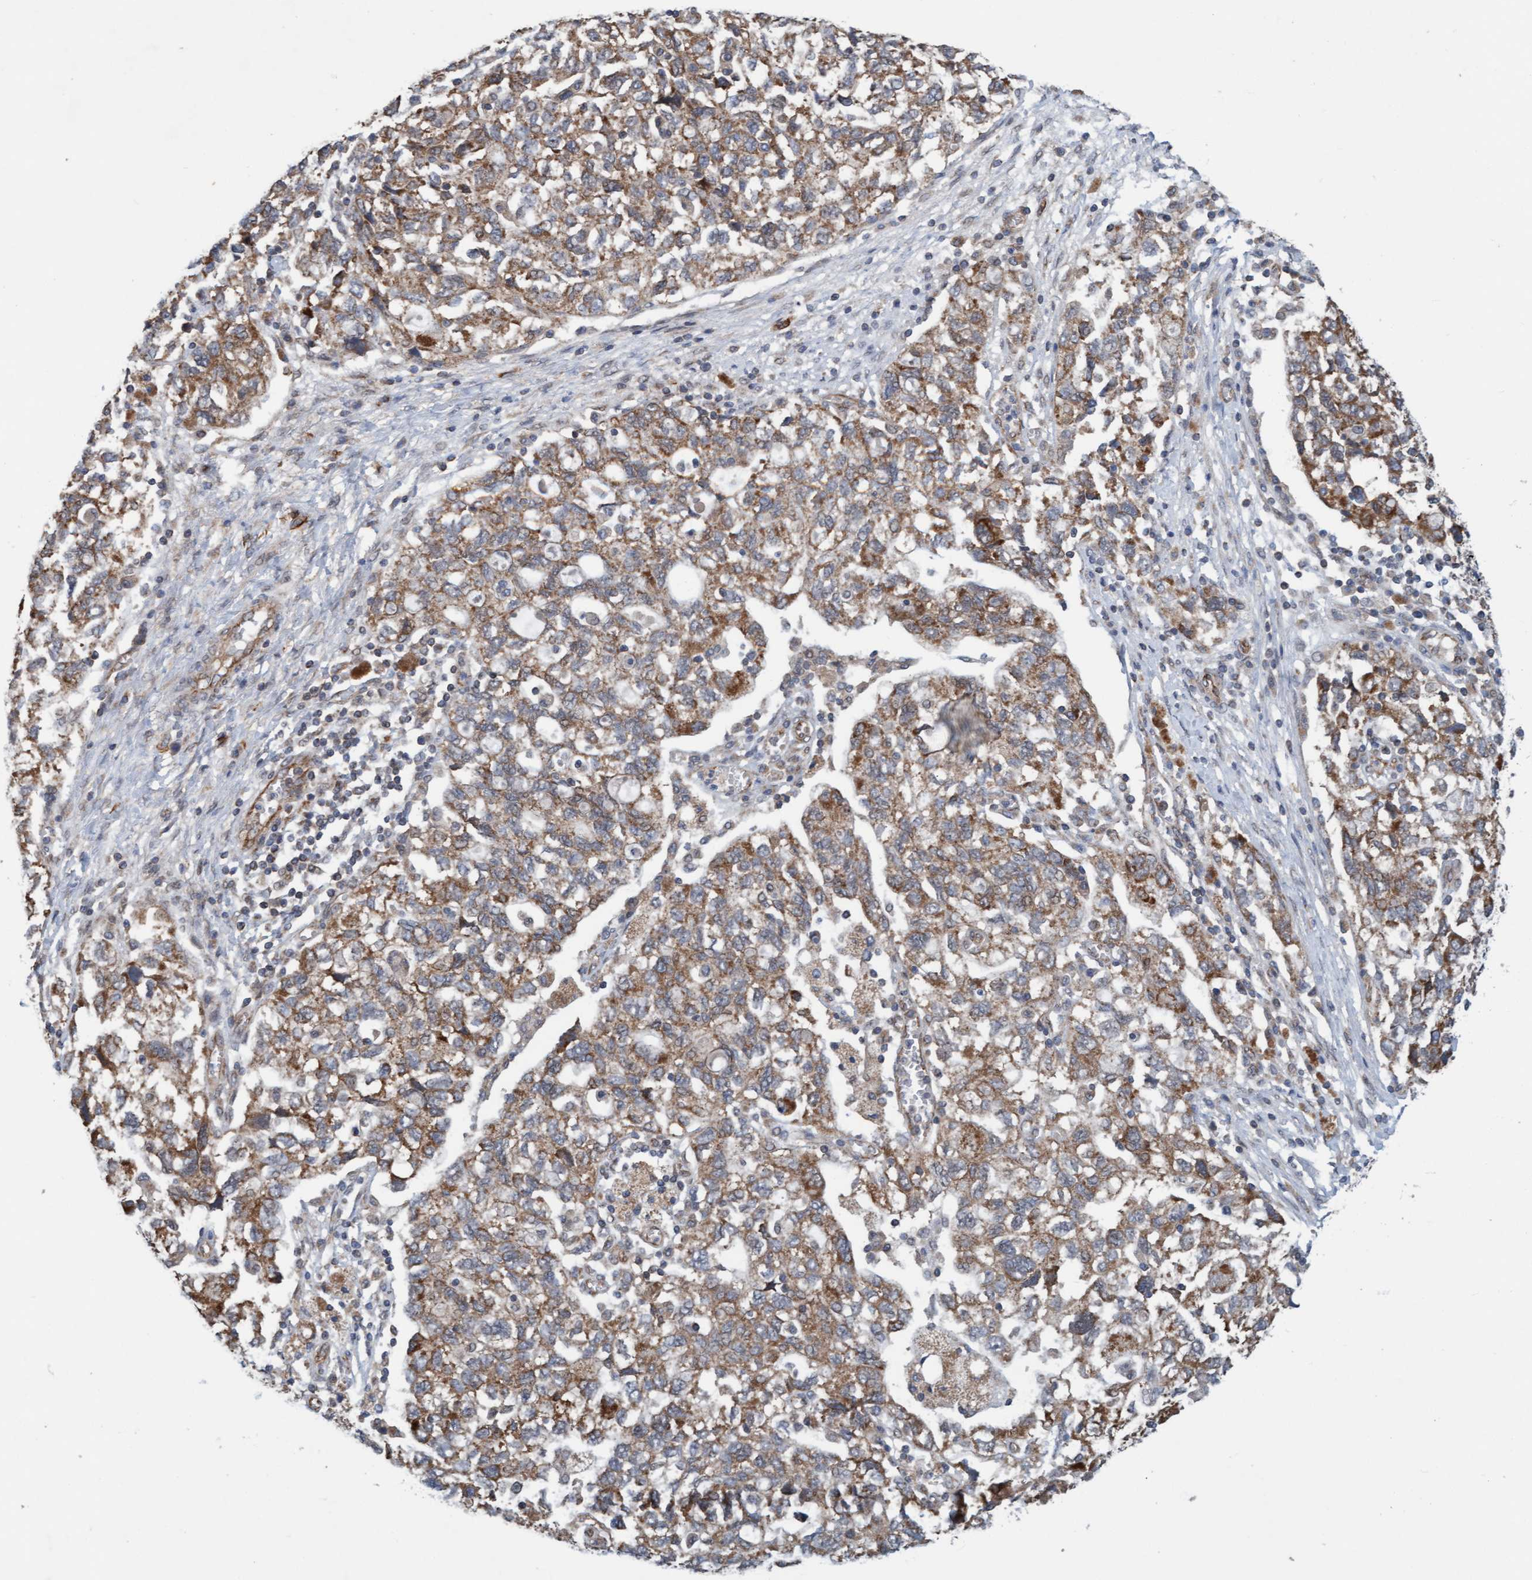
{"staining": {"intensity": "moderate", "quantity": ">75%", "location": "cytoplasmic/membranous"}, "tissue": "ovarian cancer", "cell_type": "Tumor cells", "image_type": "cancer", "snomed": [{"axis": "morphology", "description": "Carcinoma, NOS"}, {"axis": "morphology", "description": "Cystadenocarcinoma, serous, NOS"}, {"axis": "topography", "description": "Ovary"}], "caption": "Human ovarian cancer stained for a protein (brown) shows moderate cytoplasmic/membranous positive staining in approximately >75% of tumor cells.", "gene": "ZNF566", "patient": {"sex": "female", "age": 69}}